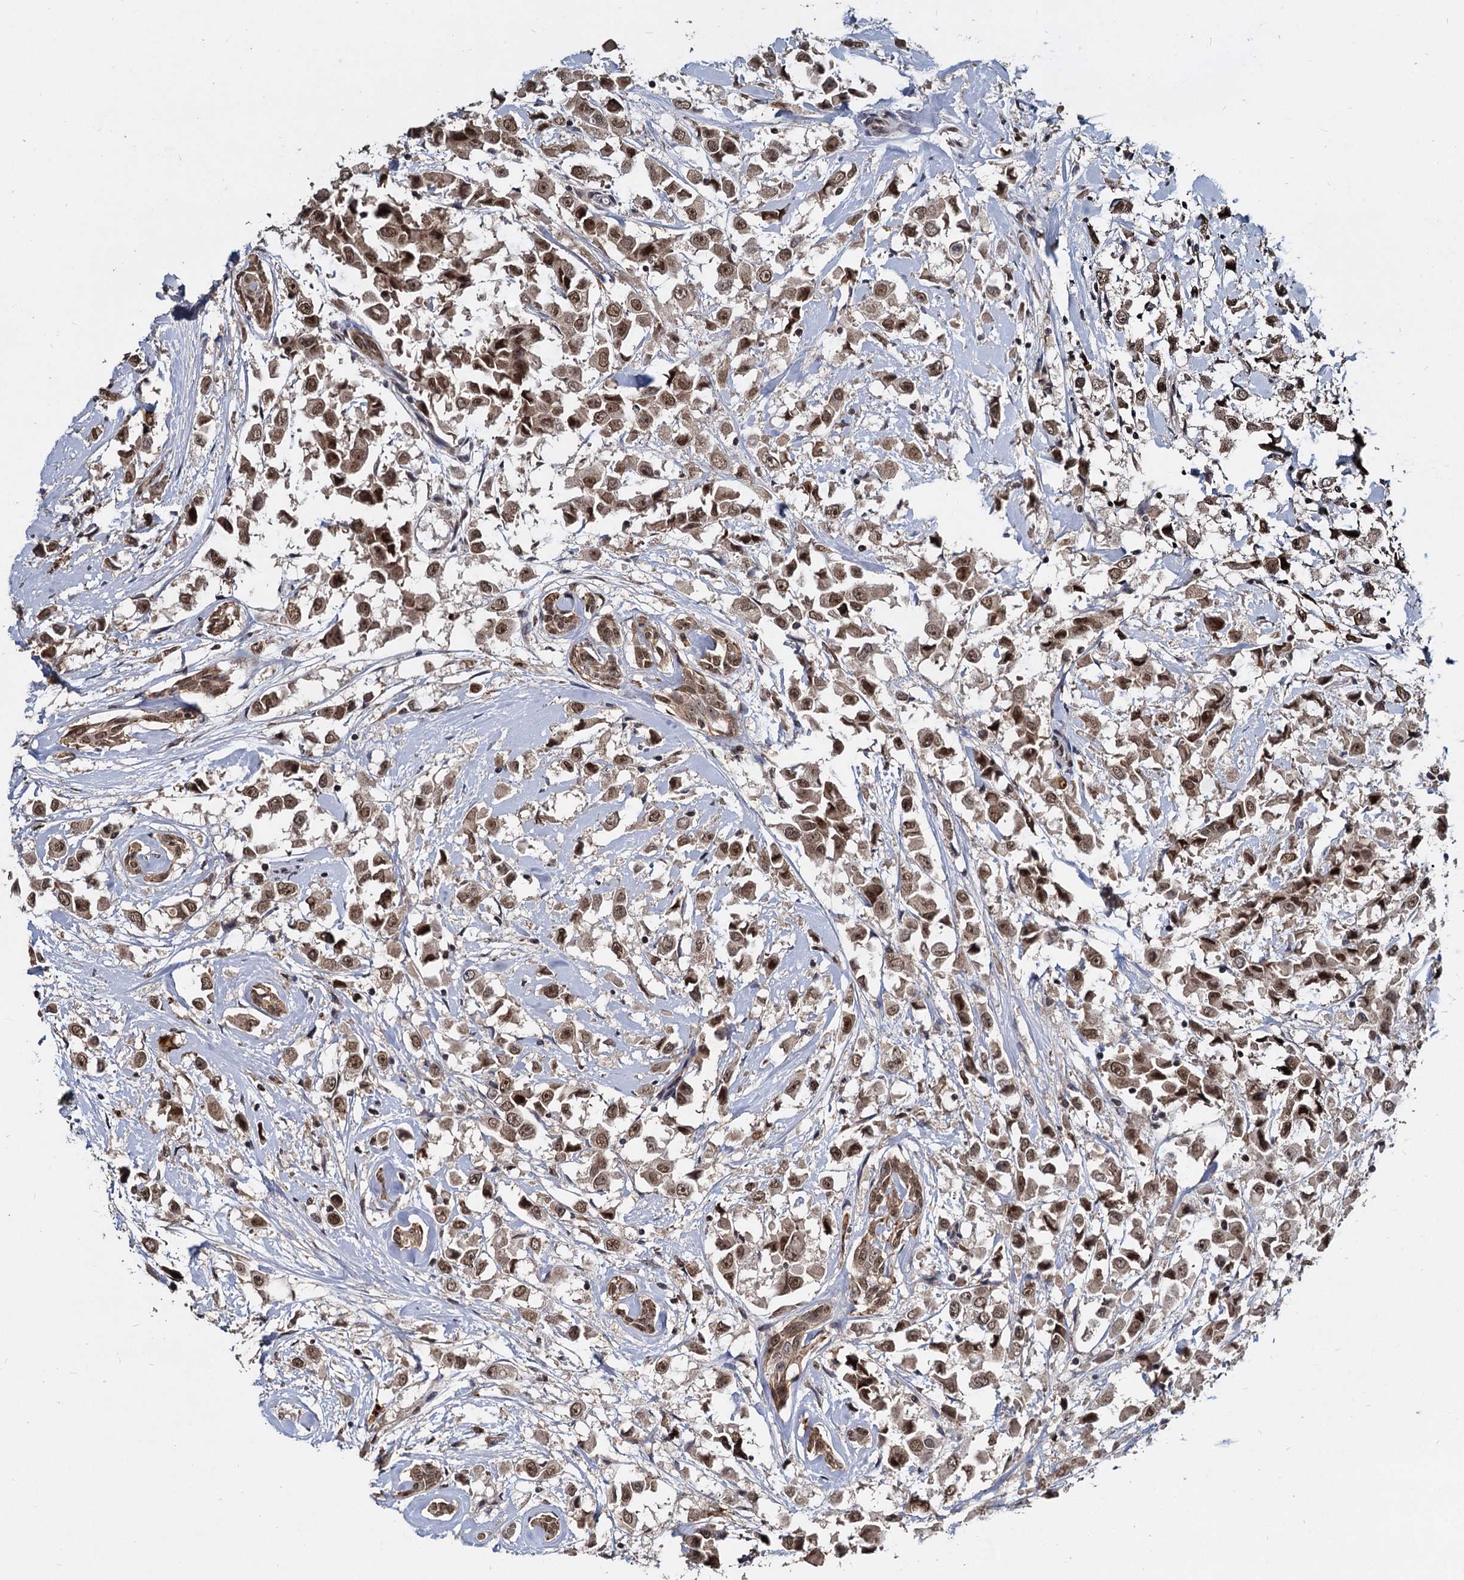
{"staining": {"intensity": "moderate", "quantity": ">75%", "location": "nuclear"}, "tissue": "breast cancer", "cell_type": "Tumor cells", "image_type": "cancer", "snomed": [{"axis": "morphology", "description": "Duct carcinoma"}, {"axis": "topography", "description": "Breast"}], "caption": "Human intraductal carcinoma (breast) stained with a brown dye displays moderate nuclear positive positivity in approximately >75% of tumor cells.", "gene": "FAM216B", "patient": {"sex": "female", "age": 61}}